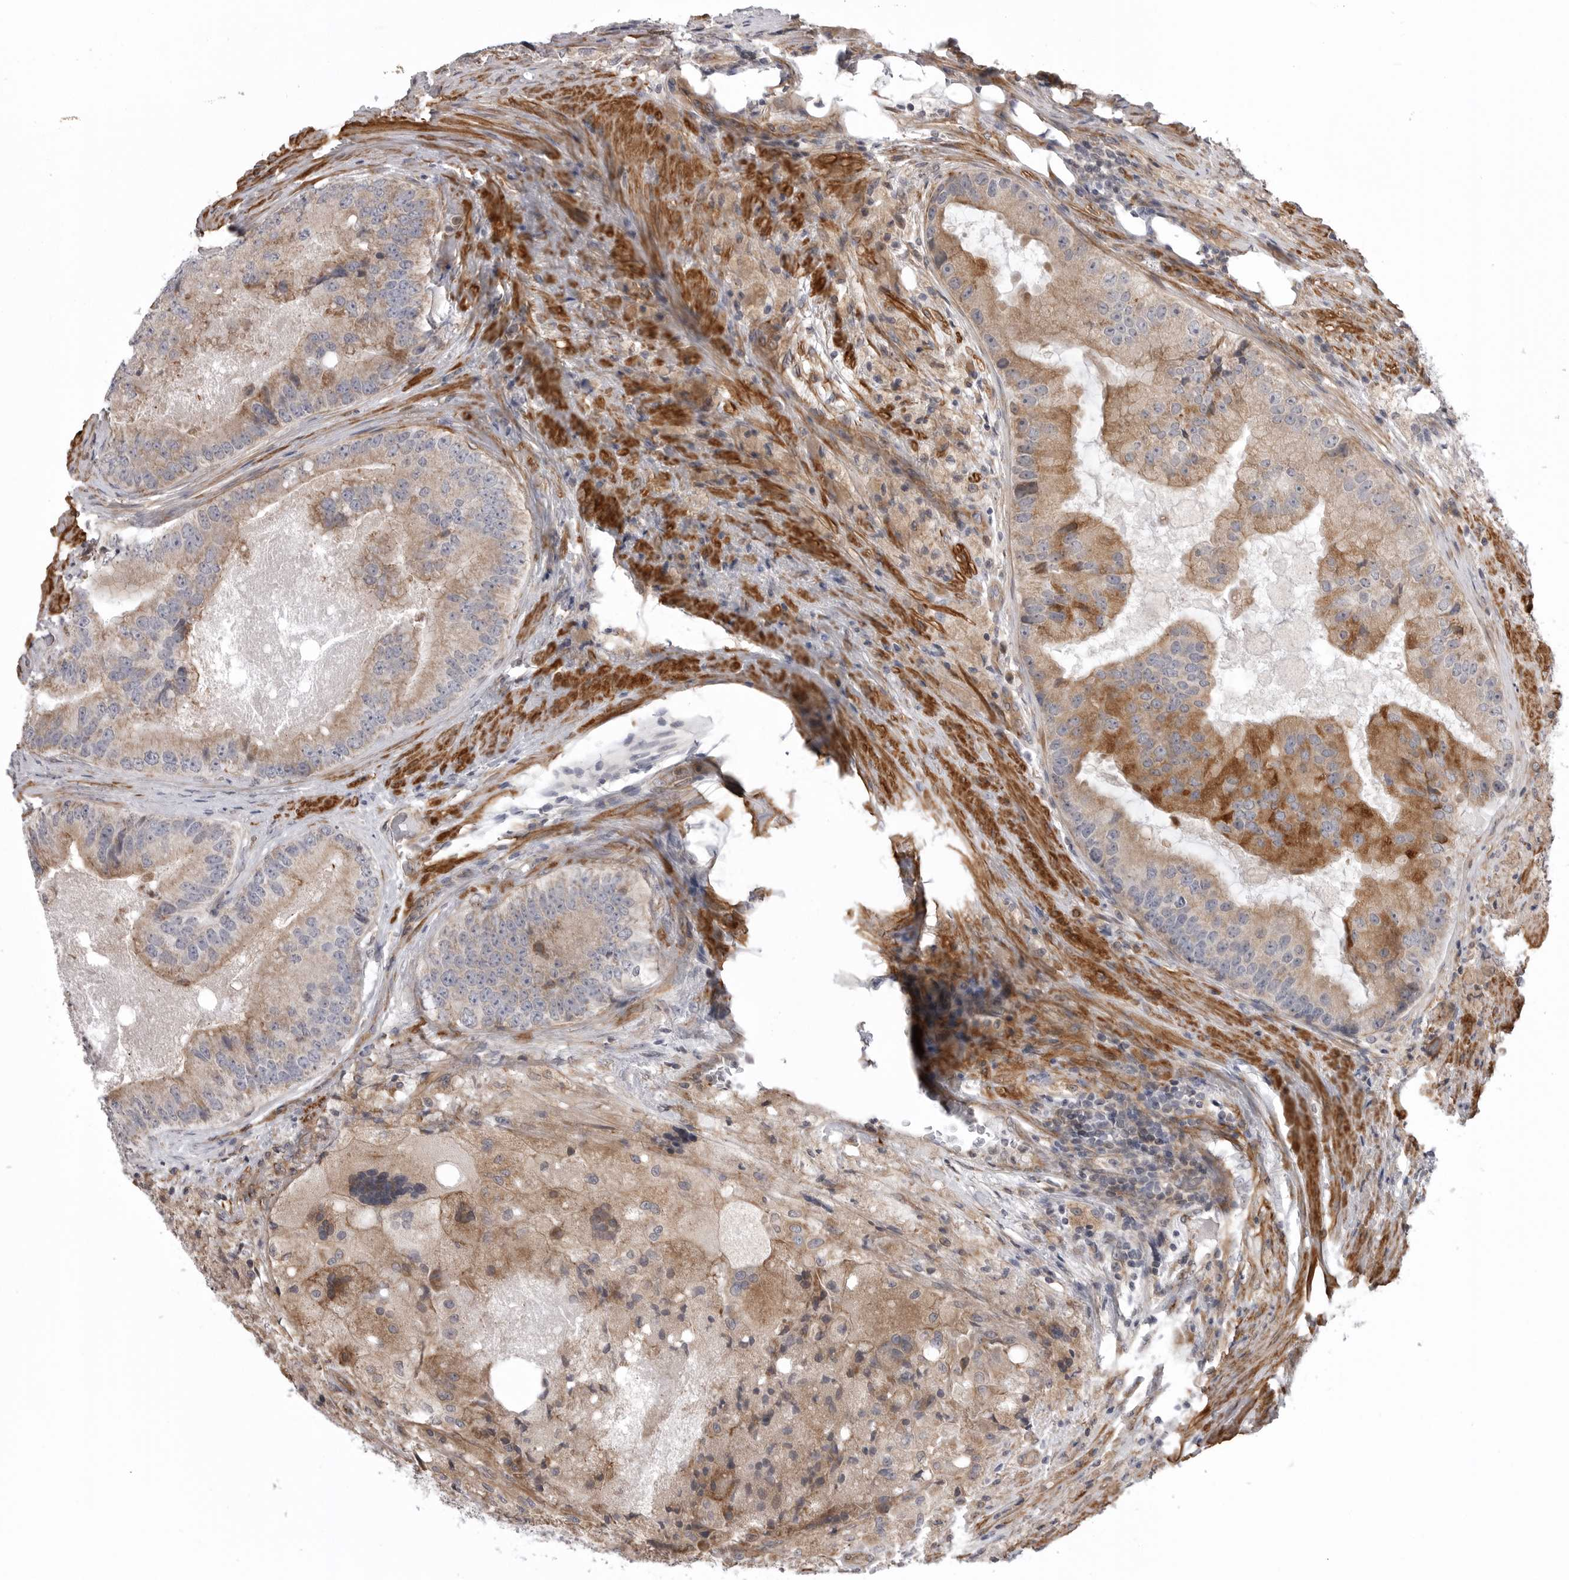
{"staining": {"intensity": "moderate", "quantity": "25%-75%", "location": "cytoplasmic/membranous"}, "tissue": "prostate cancer", "cell_type": "Tumor cells", "image_type": "cancer", "snomed": [{"axis": "morphology", "description": "Adenocarcinoma, High grade"}, {"axis": "topography", "description": "Prostate"}], "caption": "Immunohistochemistry (IHC) photomicrograph of human prostate cancer stained for a protein (brown), which reveals medium levels of moderate cytoplasmic/membranous staining in about 25%-75% of tumor cells.", "gene": "SCP2", "patient": {"sex": "male", "age": 70}}